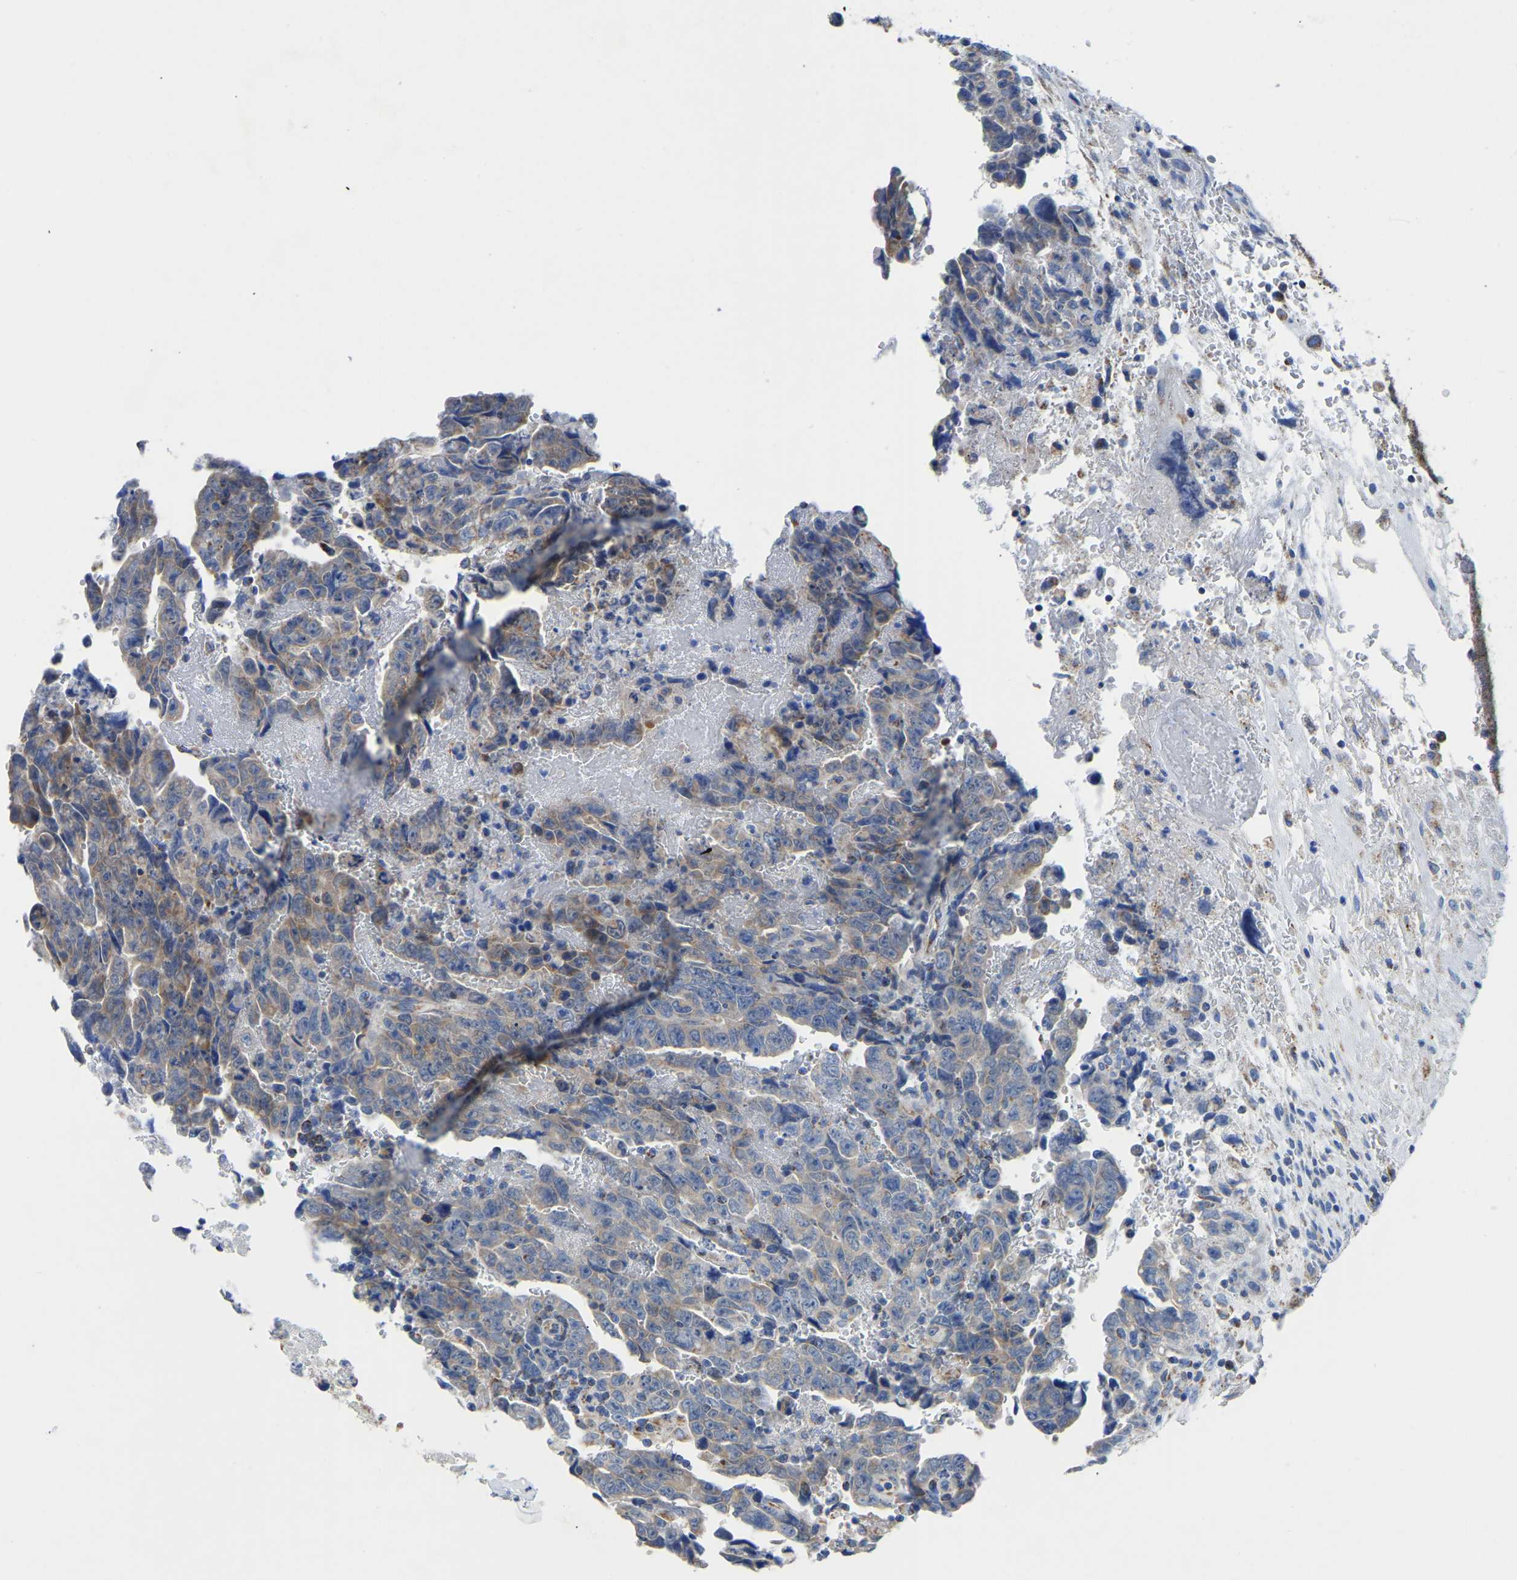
{"staining": {"intensity": "weak", "quantity": "<25%", "location": "cytoplasmic/membranous"}, "tissue": "testis cancer", "cell_type": "Tumor cells", "image_type": "cancer", "snomed": [{"axis": "morphology", "description": "Carcinoma, Embryonal, NOS"}, {"axis": "topography", "description": "Testis"}], "caption": "This is a photomicrograph of immunohistochemistry staining of testis cancer (embryonal carcinoma), which shows no staining in tumor cells.", "gene": "ETFA", "patient": {"sex": "male", "age": 28}}